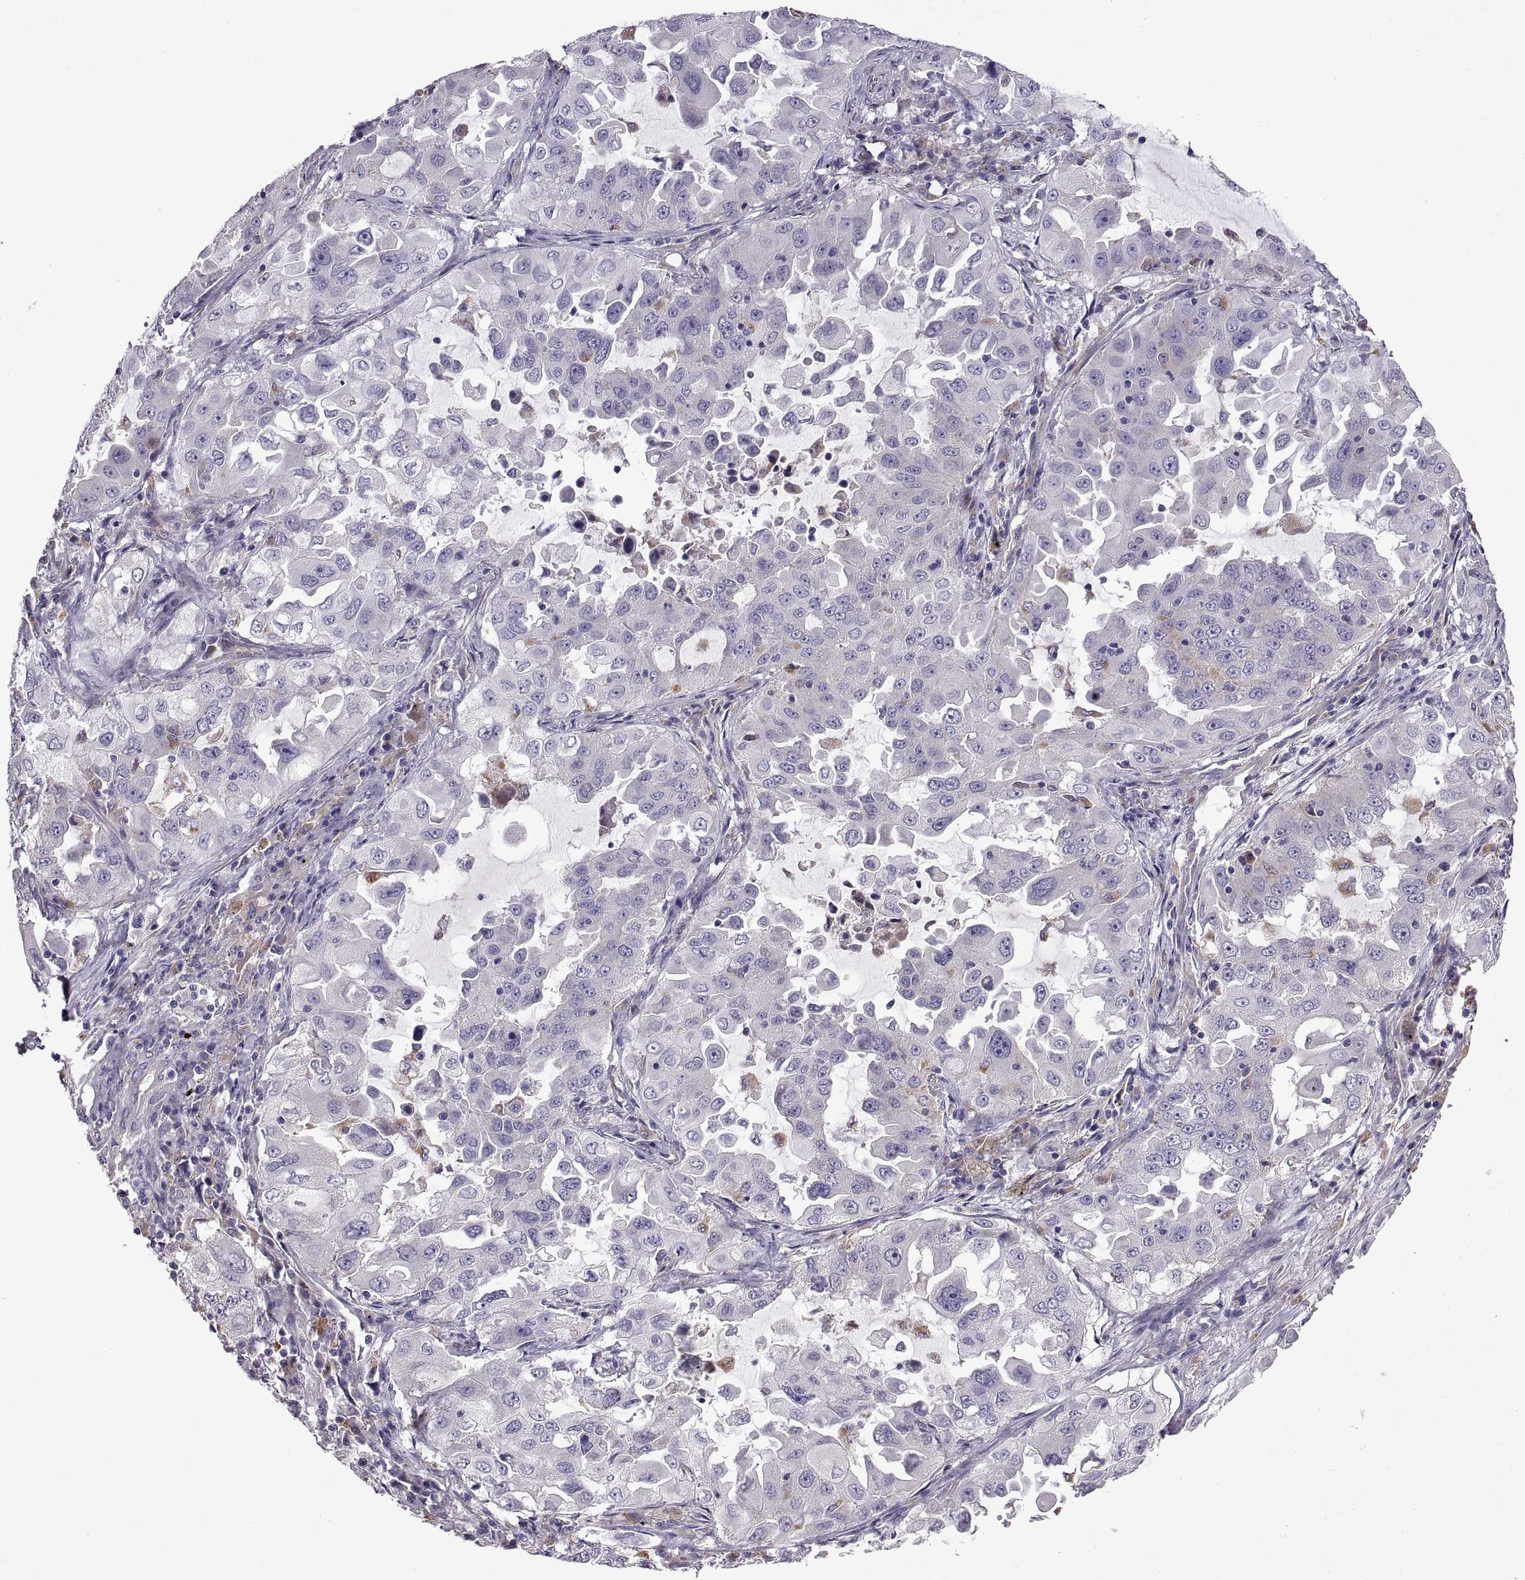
{"staining": {"intensity": "negative", "quantity": "none", "location": "none"}, "tissue": "lung cancer", "cell_type": "Tumor cells", "image_type": "cancer", "snomed": [{"axis": "morphology", "description": "Adenocarcinoma, NOS"}, {"axis": "topography", "description": "Lung"}], "caption": "This photomicrograph is of lung cancer (adenocarcinoma) stained with immunohistochemistry (IHC) to label a protein in brown with the nuclei are counter-stained blue. There is no staining in tumor cells.", "gene": "ARSL", "patient": {"sex": "female", "age": 61}}